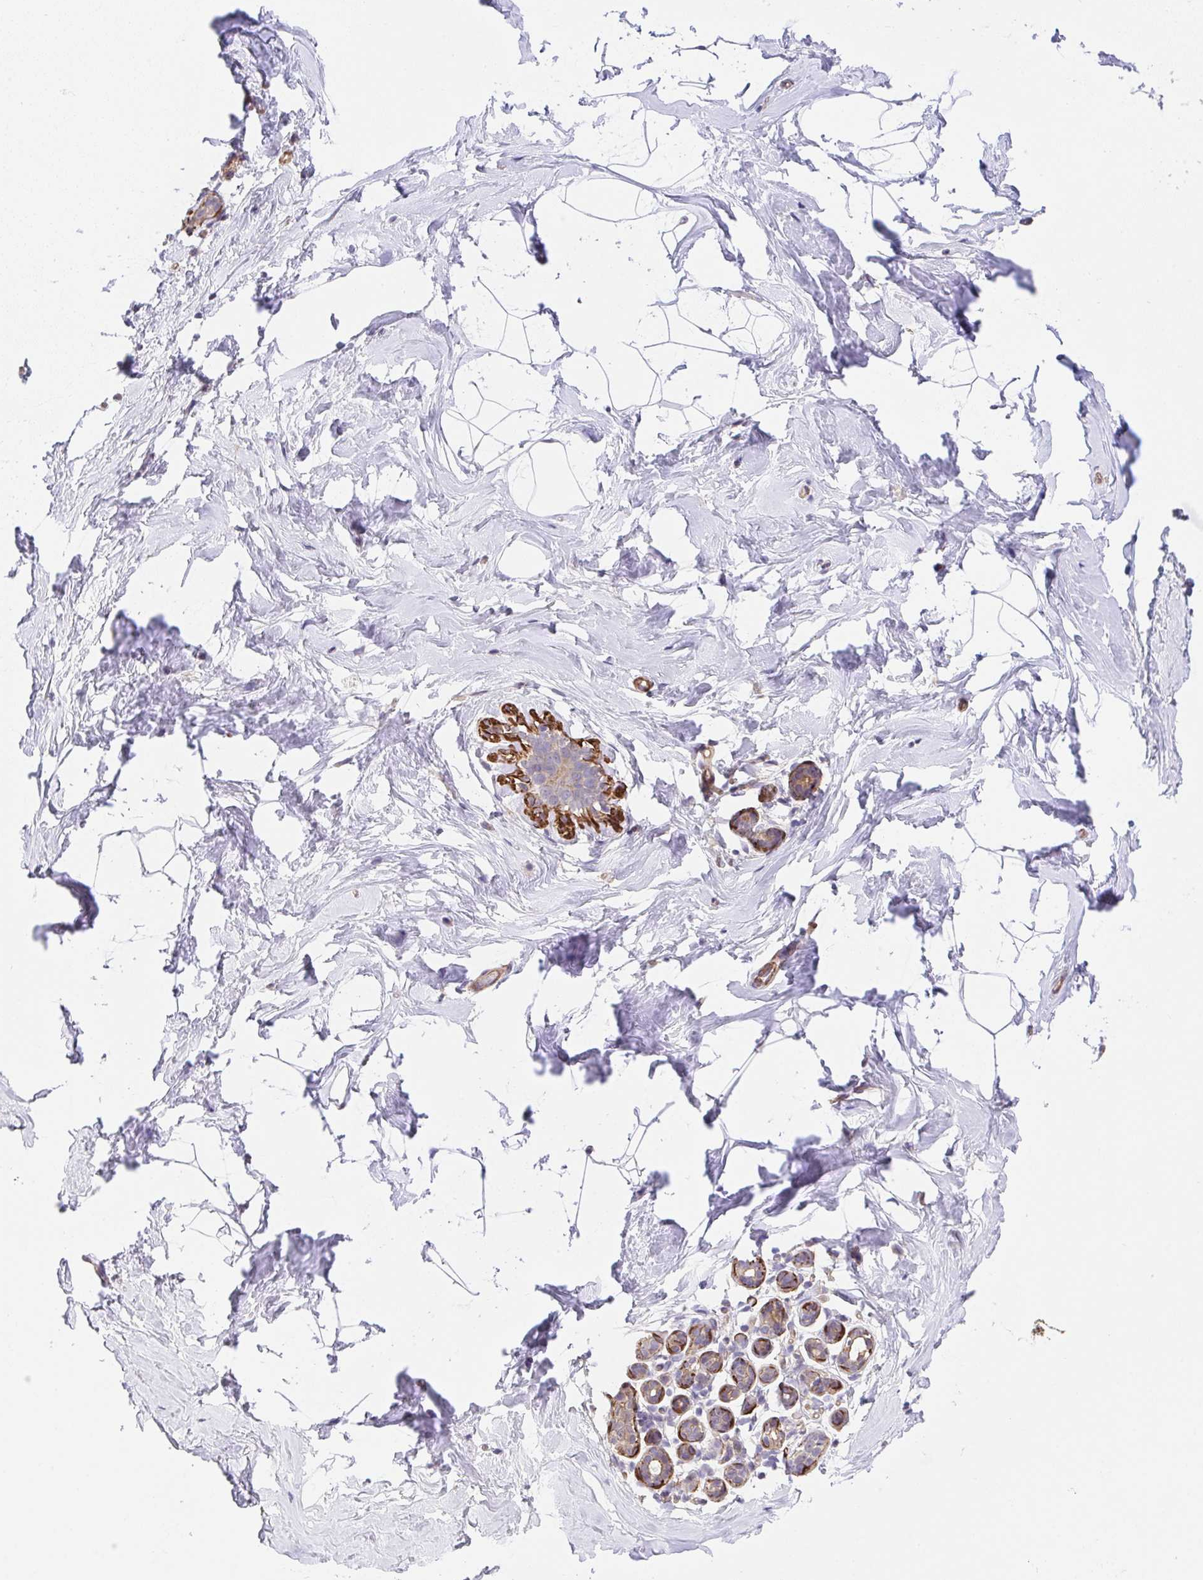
{"staining": {"intensity": "negative", "quantity": "none", "location": "none"}, "tissue": "breast", "cell_type": "Adipocytes", "image_type": "normal", "snomed": [{"axis": "morphology", "description": "Normal tissue, NOS"}, {"axis": "topography", "description": "Breast"}], "caption": "Benign breast was stained to show a protein in brown. There is no significant positivity in adipocytes. The staining is performed using DAB brown chromogen with nuclei counter-stained in using hematoxylin.", "gene": "ZNF696", "patient": {"sex": "female", "age": 32}}